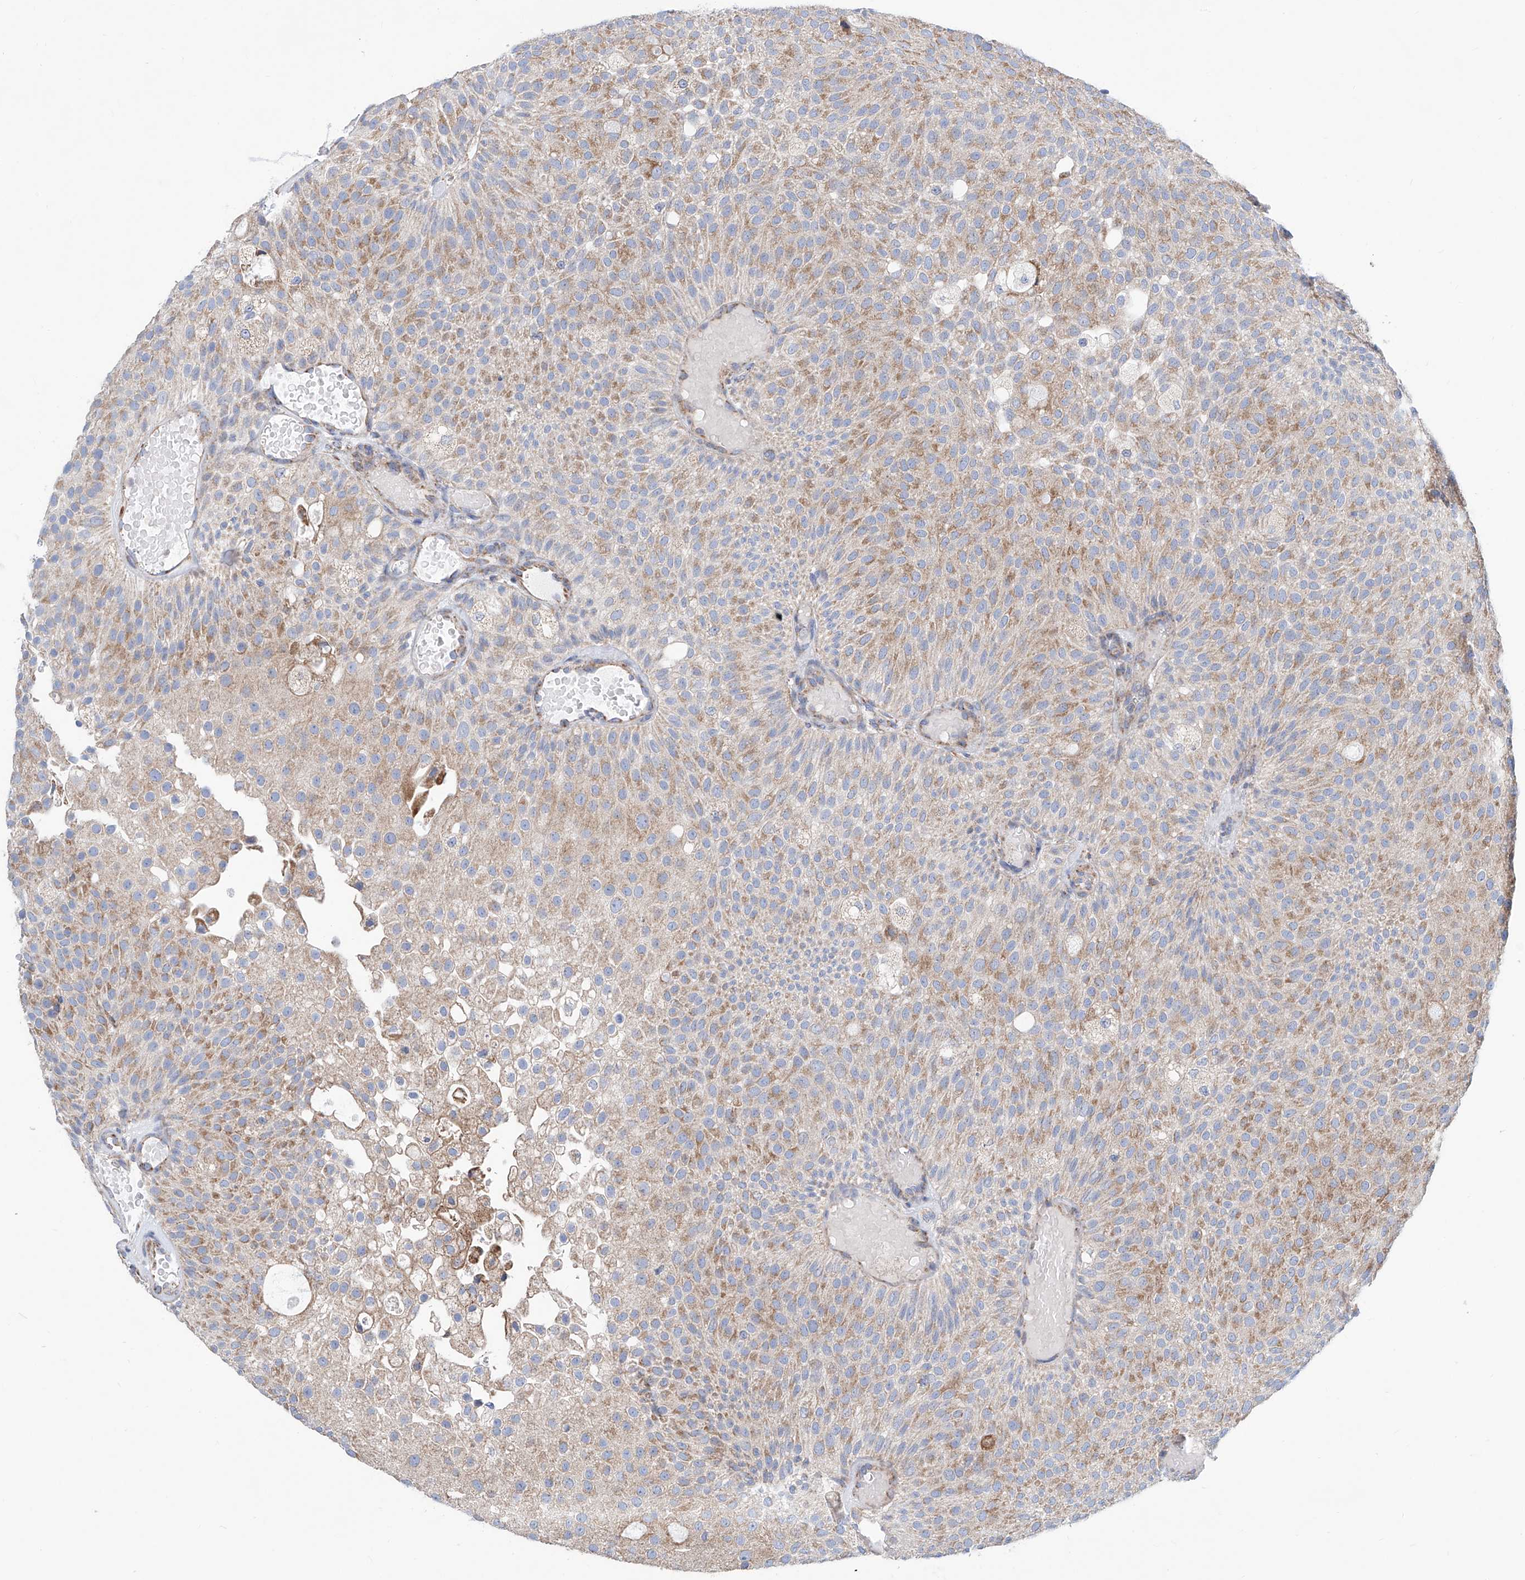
{"staining": {"intensity": "moderate", "quantity": "25%-75%", "location": "cytoplasmic/membranous"}, "tissue": "urothelial cancer", "cell_type": "Tumor cells", "image_type": "cancer", "snomed": [{"axis": "morphology", "description": "Urothelial carcinoma, Low grade"}, {"axis": "topography", "description": "Urinary bladder"}], "caption": "Urothelial cancer tissue shows moderate cytoplasmic/membranous expression in approximately 25%-75% of tumor cells, visualized by immunohistochemistry.", "gene": "MAD2L1", "patient": {"sex": "male", "age": 78}}